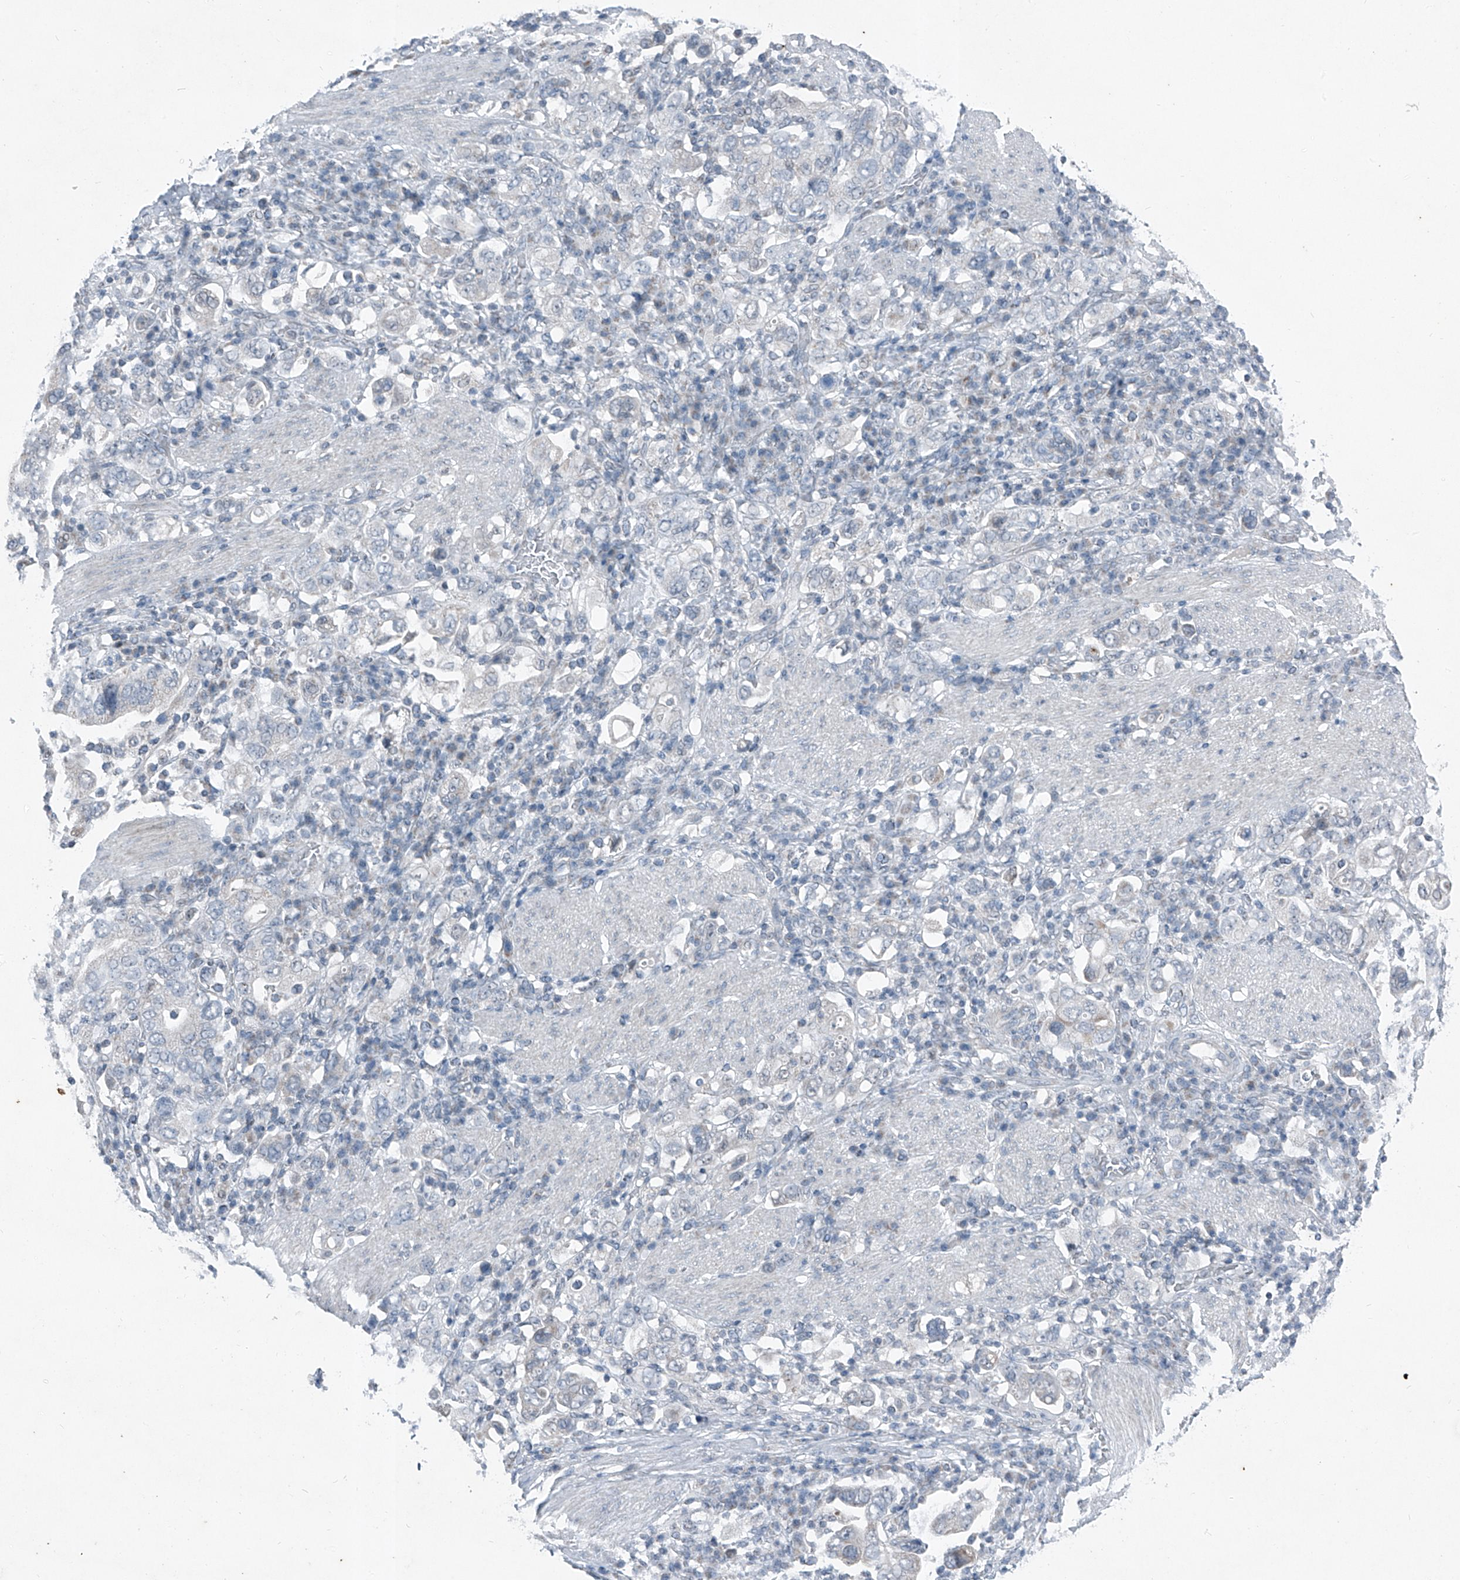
{"staining": {"intensity": "negative", "quantity": "none", "location": "none"}, "tissue": "stomach cancer", "cell_type": "Tumor cells", "image_type": "cancer", "snomed": [{"axis": "morphology", "description": "Adenocarcinoma, NOS"}, {"axis": "topography", "description": "Stomach, upper"}], "caption": "Immunohistochemistry micrograph of stomach adenocarcinoma stained for a protein (brown), which displays no positivity in tumor cells. (Brightfield microscopy of DAB (3,3'-diaminobenzidine) IHC at high magnification).", "gene": "DYRK1B", "patient": {"sex": "male", "age": 62}}